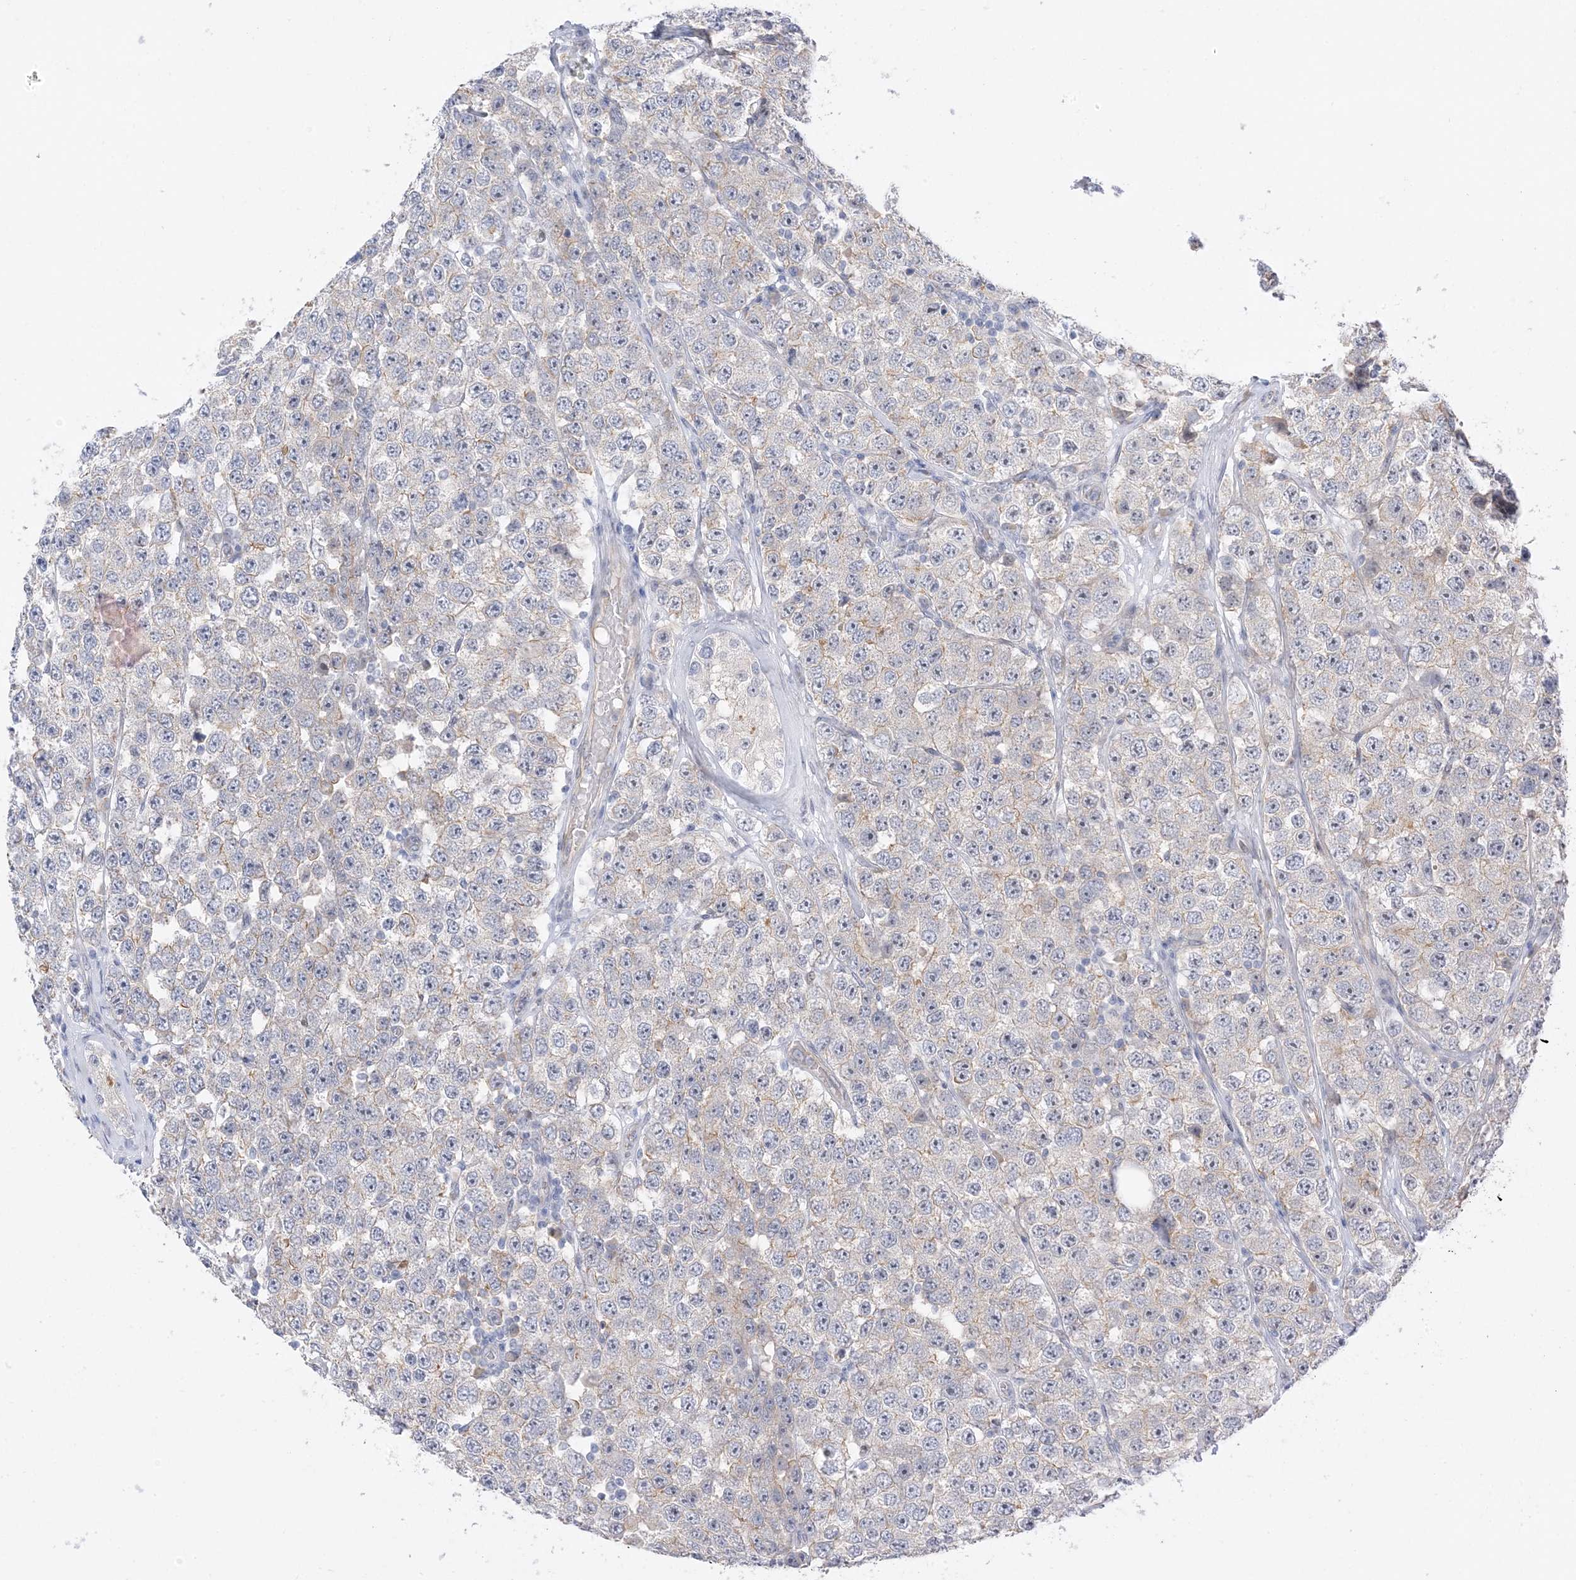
{"staining": {"intensity": "negative", "quantity": "none", "location": "none"}, "tissue": "testis cancer", "cell_type": "Tumor cells", "image_type": "cancer", "snomed": [{"axis": "morphology", "description": "Seminoma, NOS"}, {"axis": "topography", "description": "Testis"}], "caption": "Tumor cells show no significant expression in testis cancer (seminoma). Brightfield microscopy of immunohistochemistry (IHC) stained with DAB (brown) and hematoxylin (blue), captured at high magnification.", "gene": "IL36B", "patient": {"sex": "male", "age": 28}}